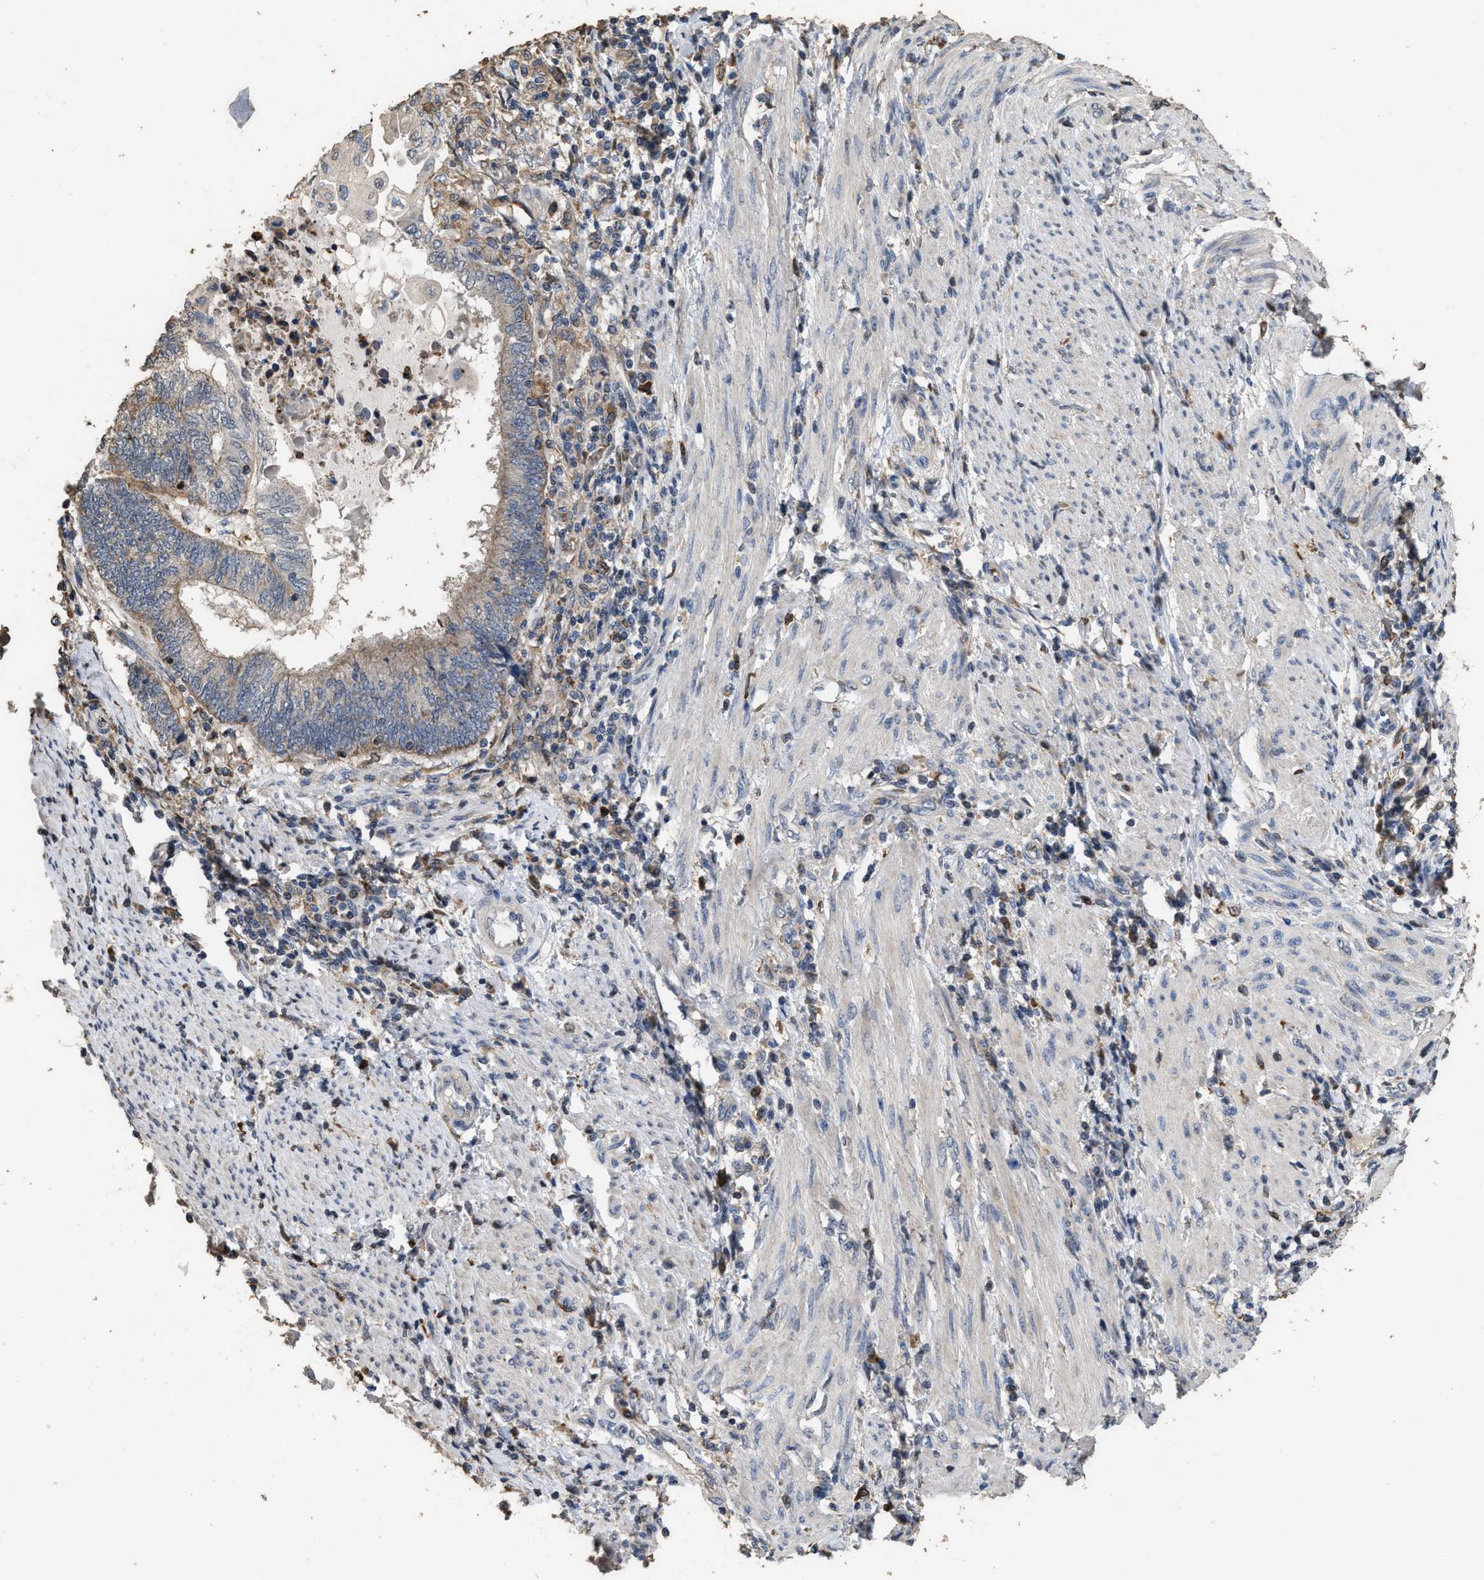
{"staining": {"intensity": "weak", "quantity": "25%-75%", "location": "cytoplasmic/membranous"}, "tissue": "endometrial cancer", "cell_type": "Tumor cells", "image_type": "cancer", "snomed": [{"axis": "morphology", "description": "Adenocarcinoma, NOS"}, {"axis": "topography", "description": "Uterus"}, {"axis": "topography", "description": "Endometrium"}], "caption": "Immunohistochemistry of human endometrial cancer shows low levels of weak cytoplasmic/membranous staining in approximately 25%-75% of tumor cells.", "gene": "TDRKH", "patient": {"sex": "female", "age": 70}}